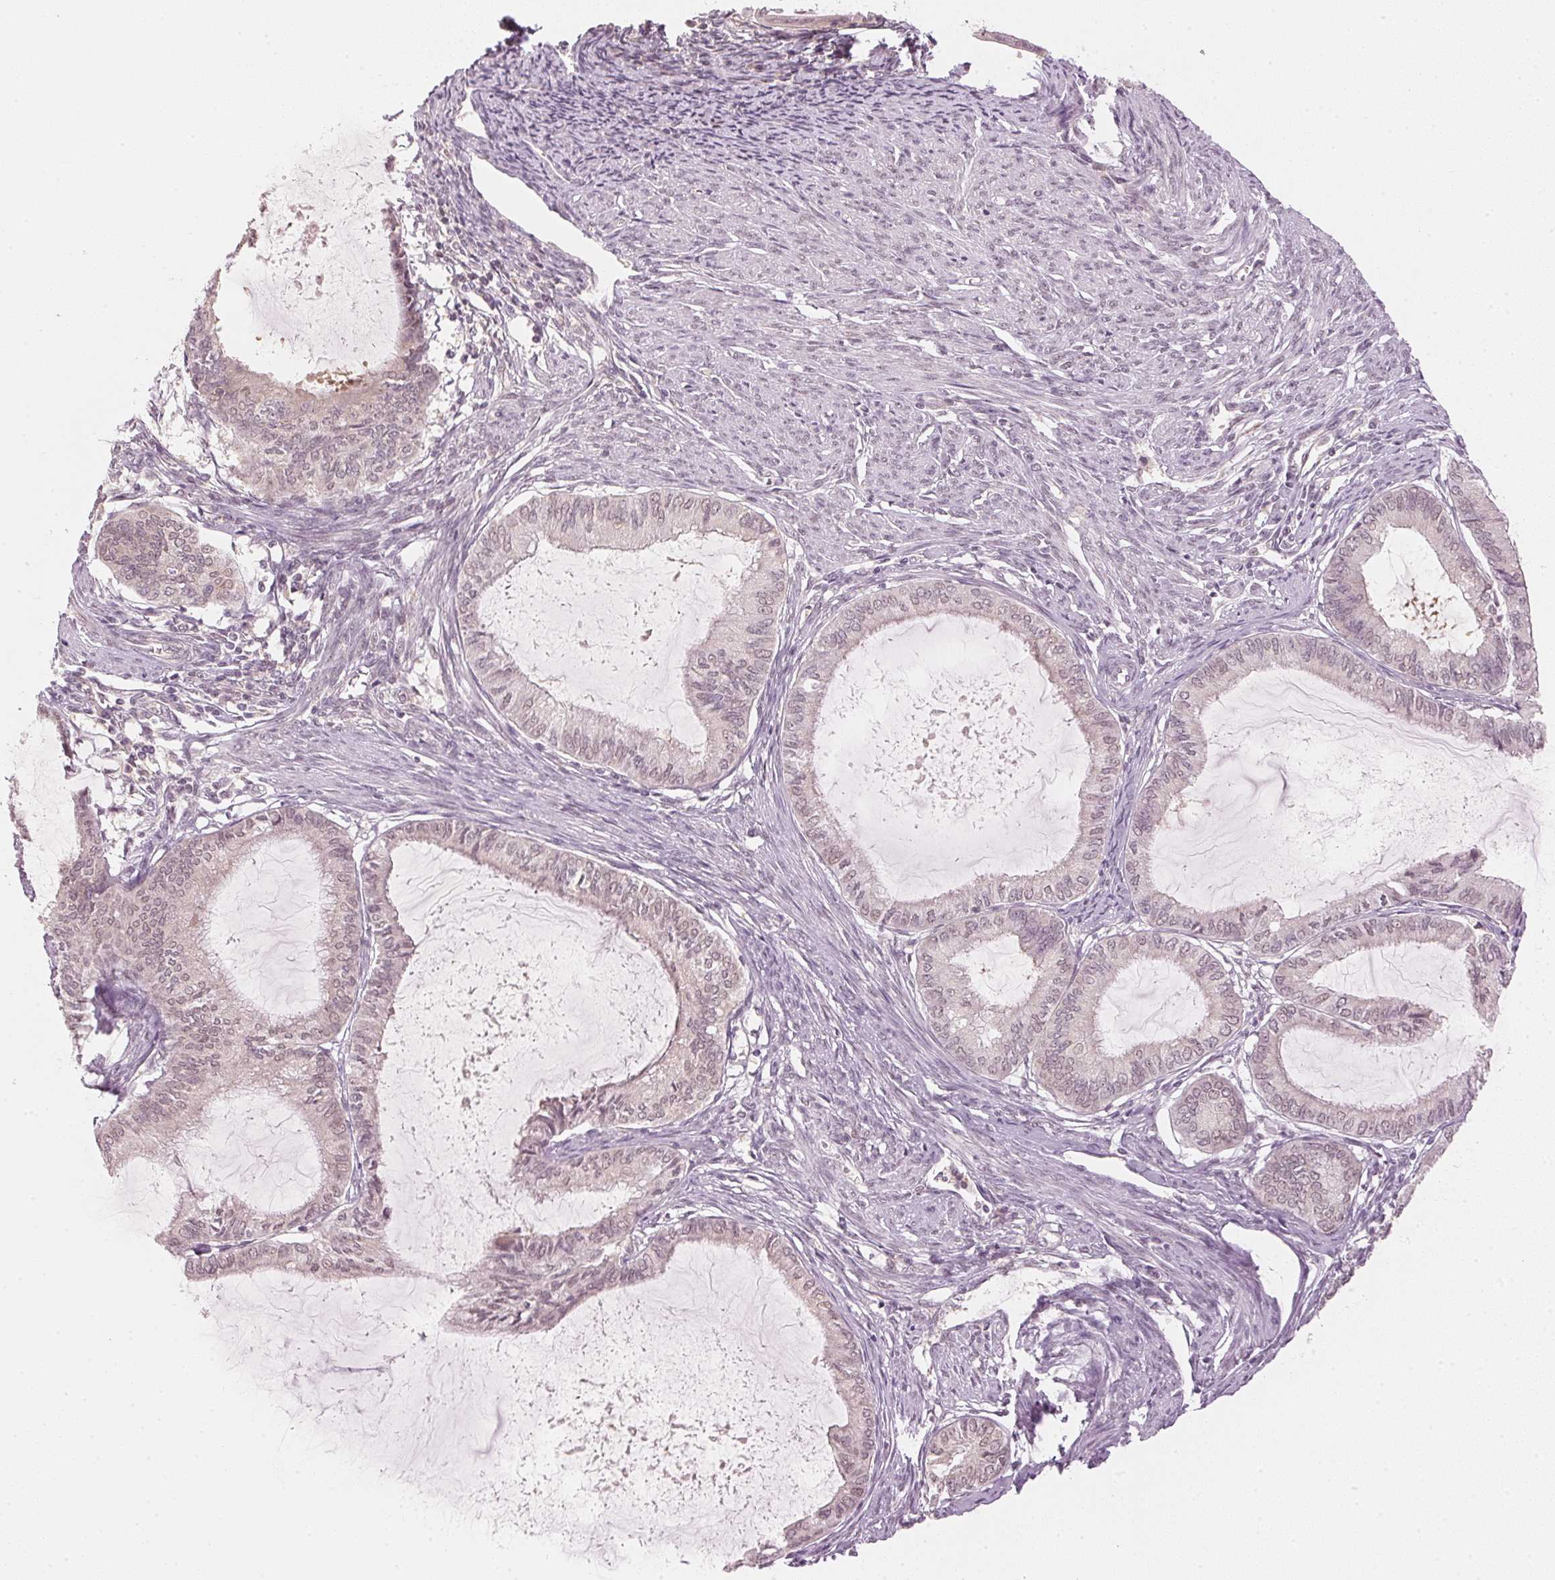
{"staining": {"intensity": "weak", "quantity": "<25%", "location": "nuclear"}, "tissue": "endometrial cancer", "cell_type": "Tumor cells", "image_type": "cancer", "snomed": [{"axis": "morphology", "description": "Adenocarcinoma, NOS"}, {"axis": "topography", "description": "Endometrium"}], "caption": "Tumor cells show no significant staining in adenocarcinoma (endometrial).", "gene": "KPRP", "patient": {"sex": "female", "age": 86}}